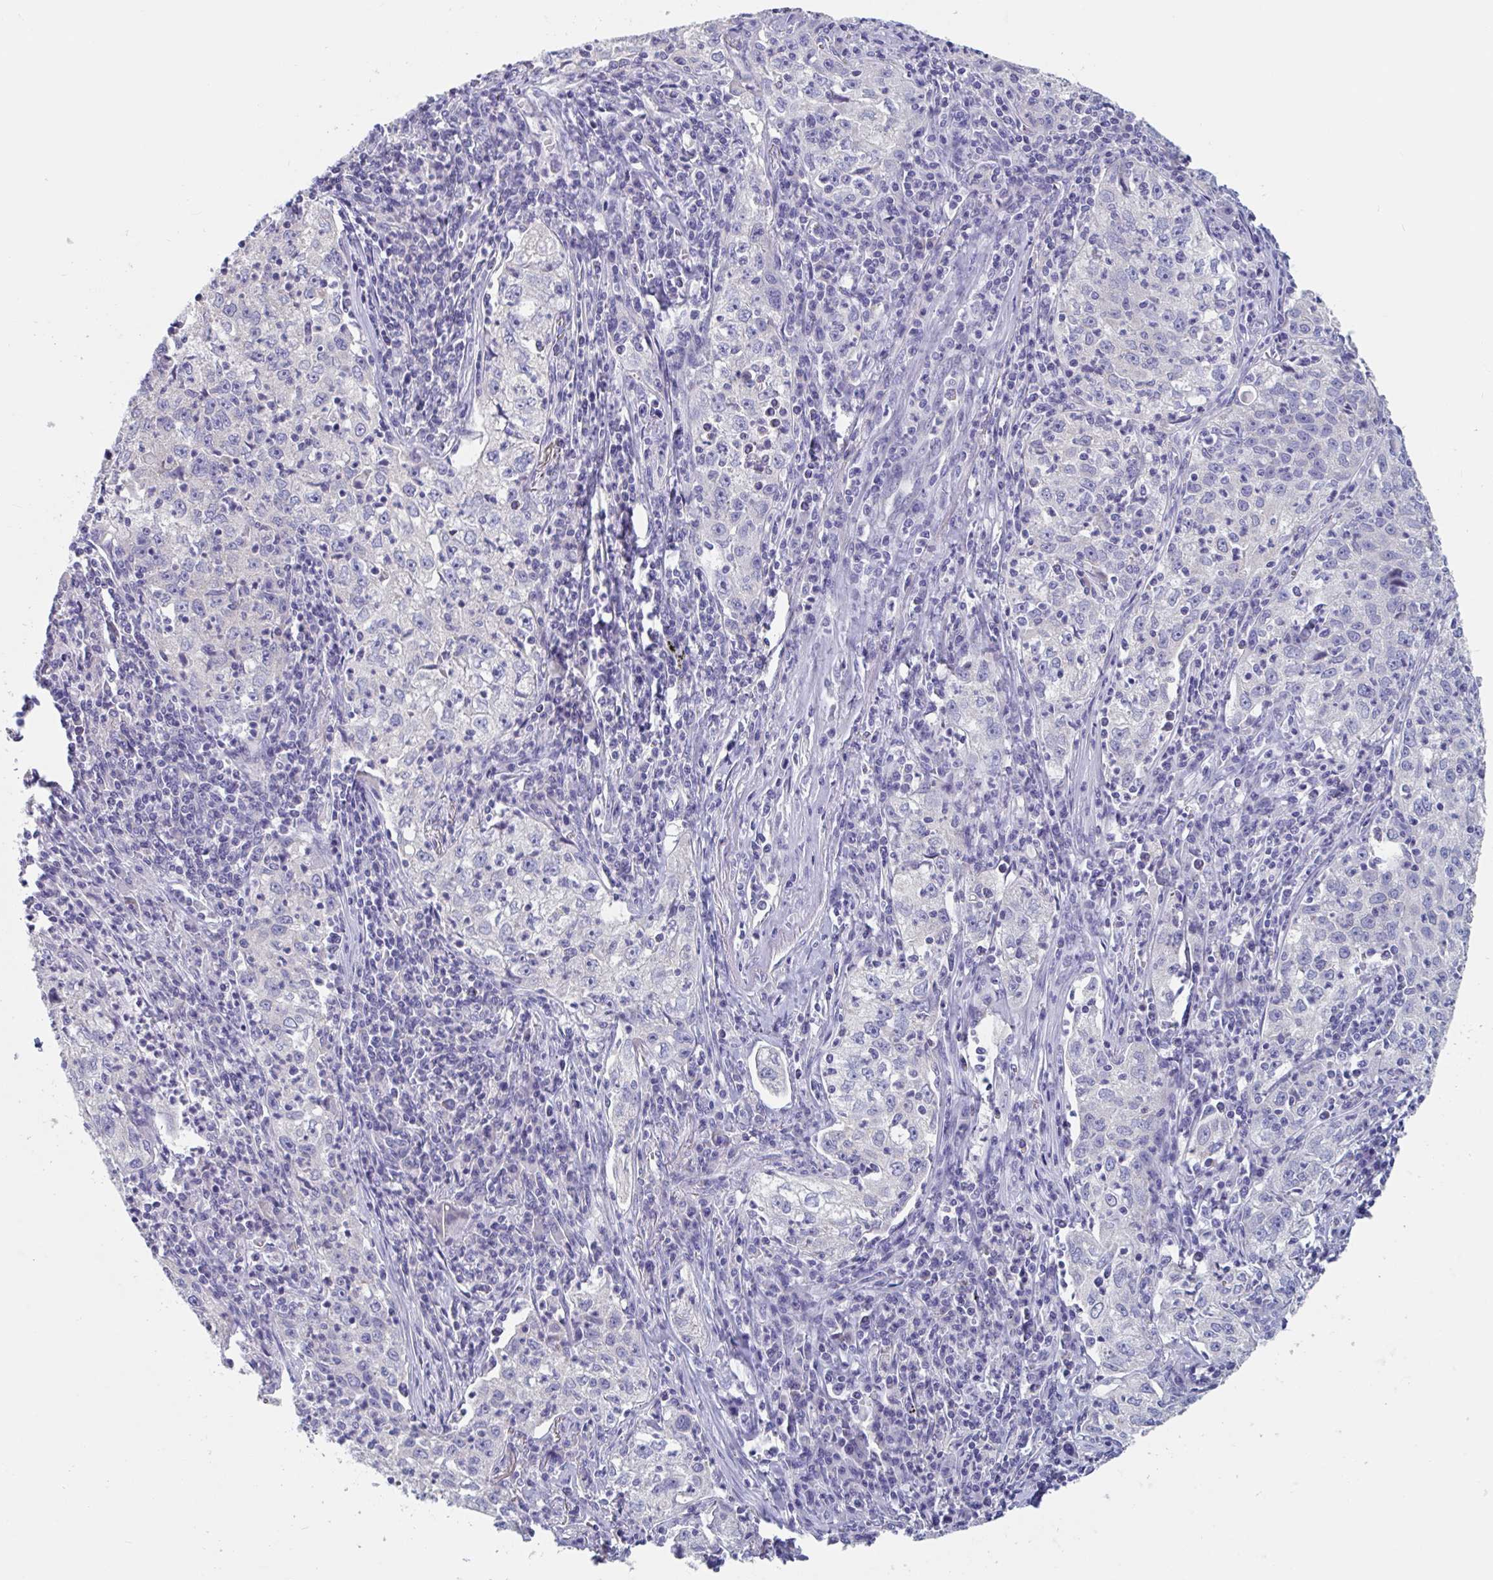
{"staining": {"intensity": "negative", "quantity": "none", "location": "none"}, "tissue": "lung cancer", "cell_type": "Tumor cells", "image_type": "cancer", "snomed": [{"axis": "morphology", "description": "Squamous cell carcinoma, NOS"}, {"axis": "topography", "description": "Lung"}], "caption": "This is a histopathology image of immunohistochemistry (IHC) staining of lung cancer (squamous cell carcinoma), which shows no staining in tumor cells.", "gene": "ABHD16A", "patient": {"sex": "male", "age": 71}}